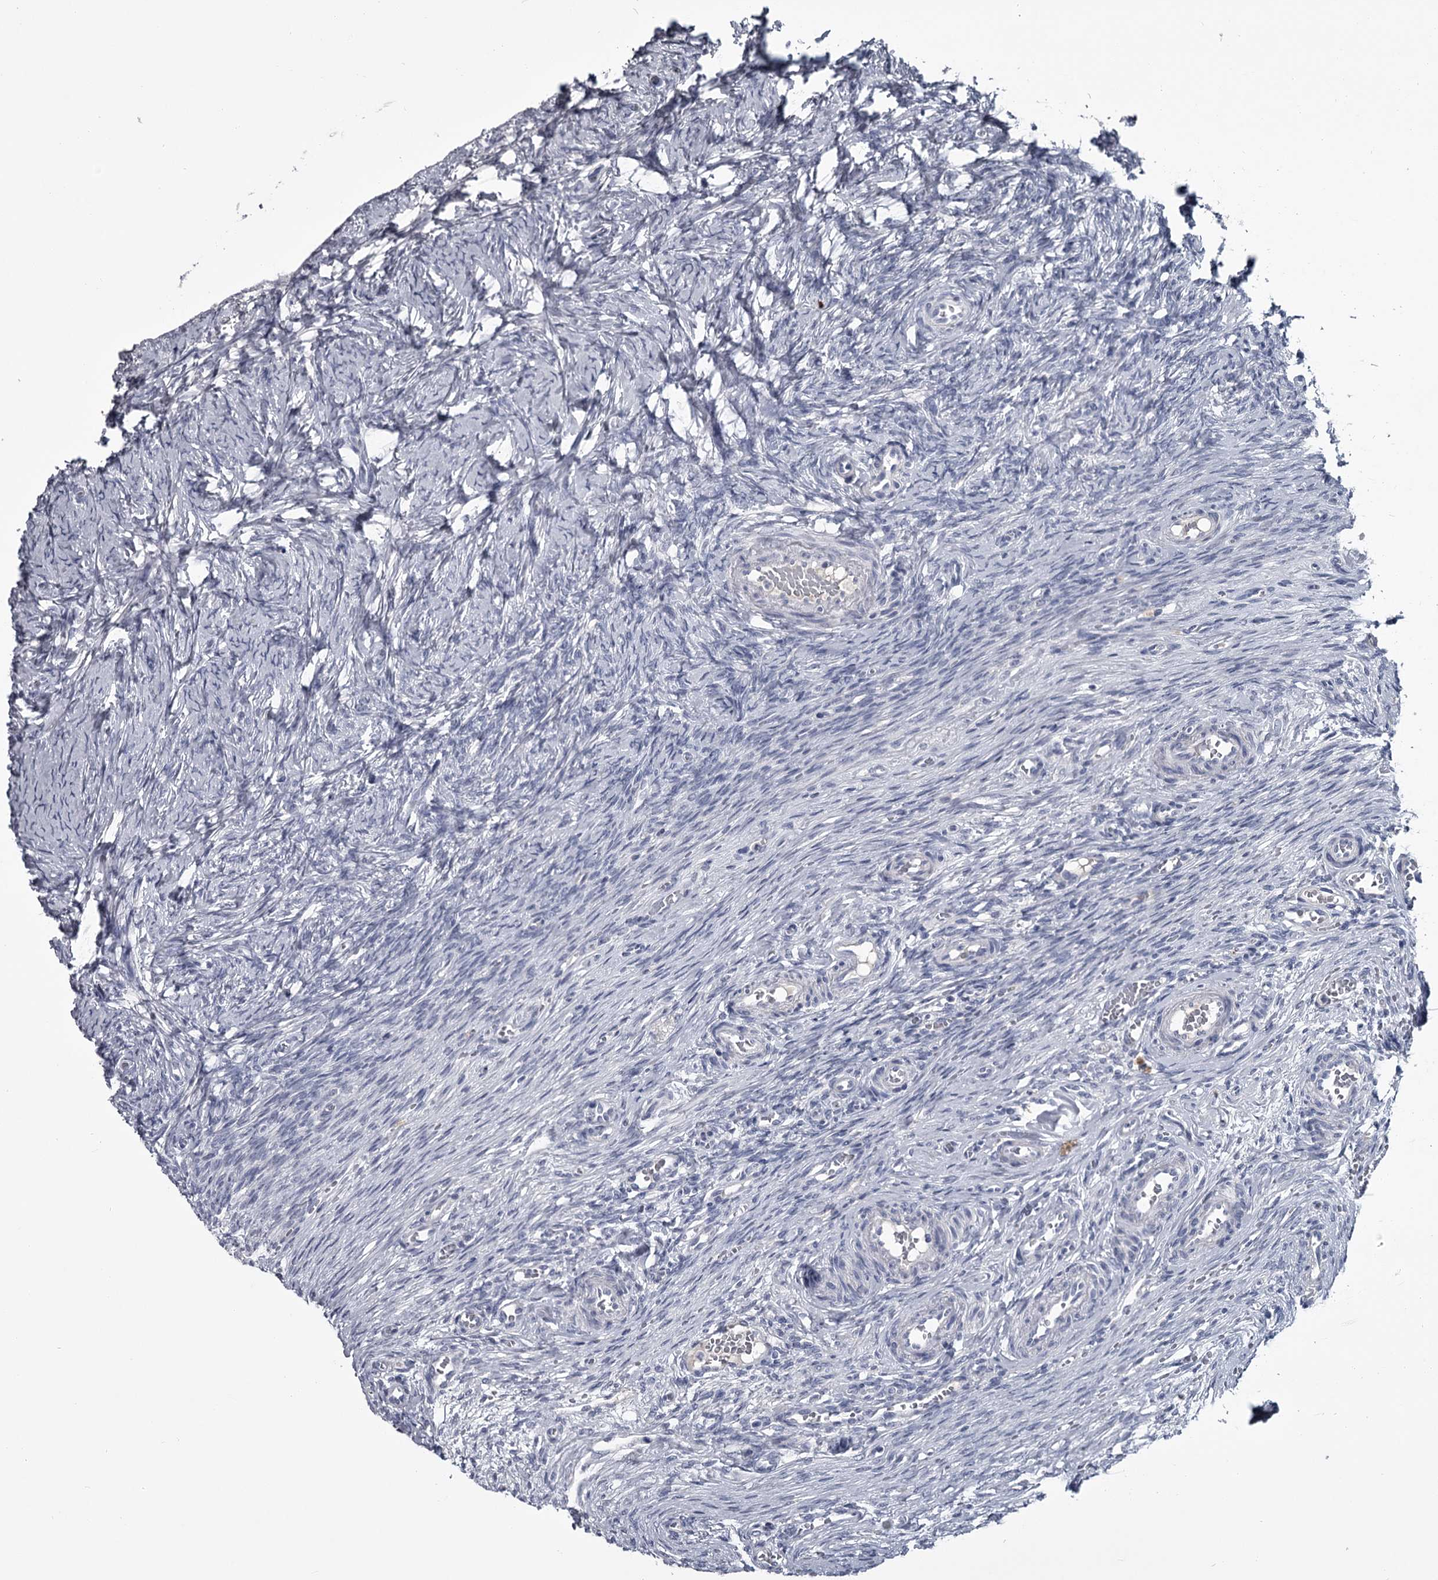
{"staining": {"intensity": "negative", "quantity": "none", "location": "none"}, "tissue": "ovary", "cell_type": "Ovarian stroma cells", "image_type": "normal", "snomed": [{"axis": "morphology", "description": "Adenocarcinoma, NOS"}, {"axis": "topography", "description": "Endometrium"}], "caption": "The micrograph reveals no staining of ovarian stroma cells in normal ovary. (DAB IHC with hematoxylin counter stain).", "gene": "DAO", "patient": {"sex": "female", "age": 32}}